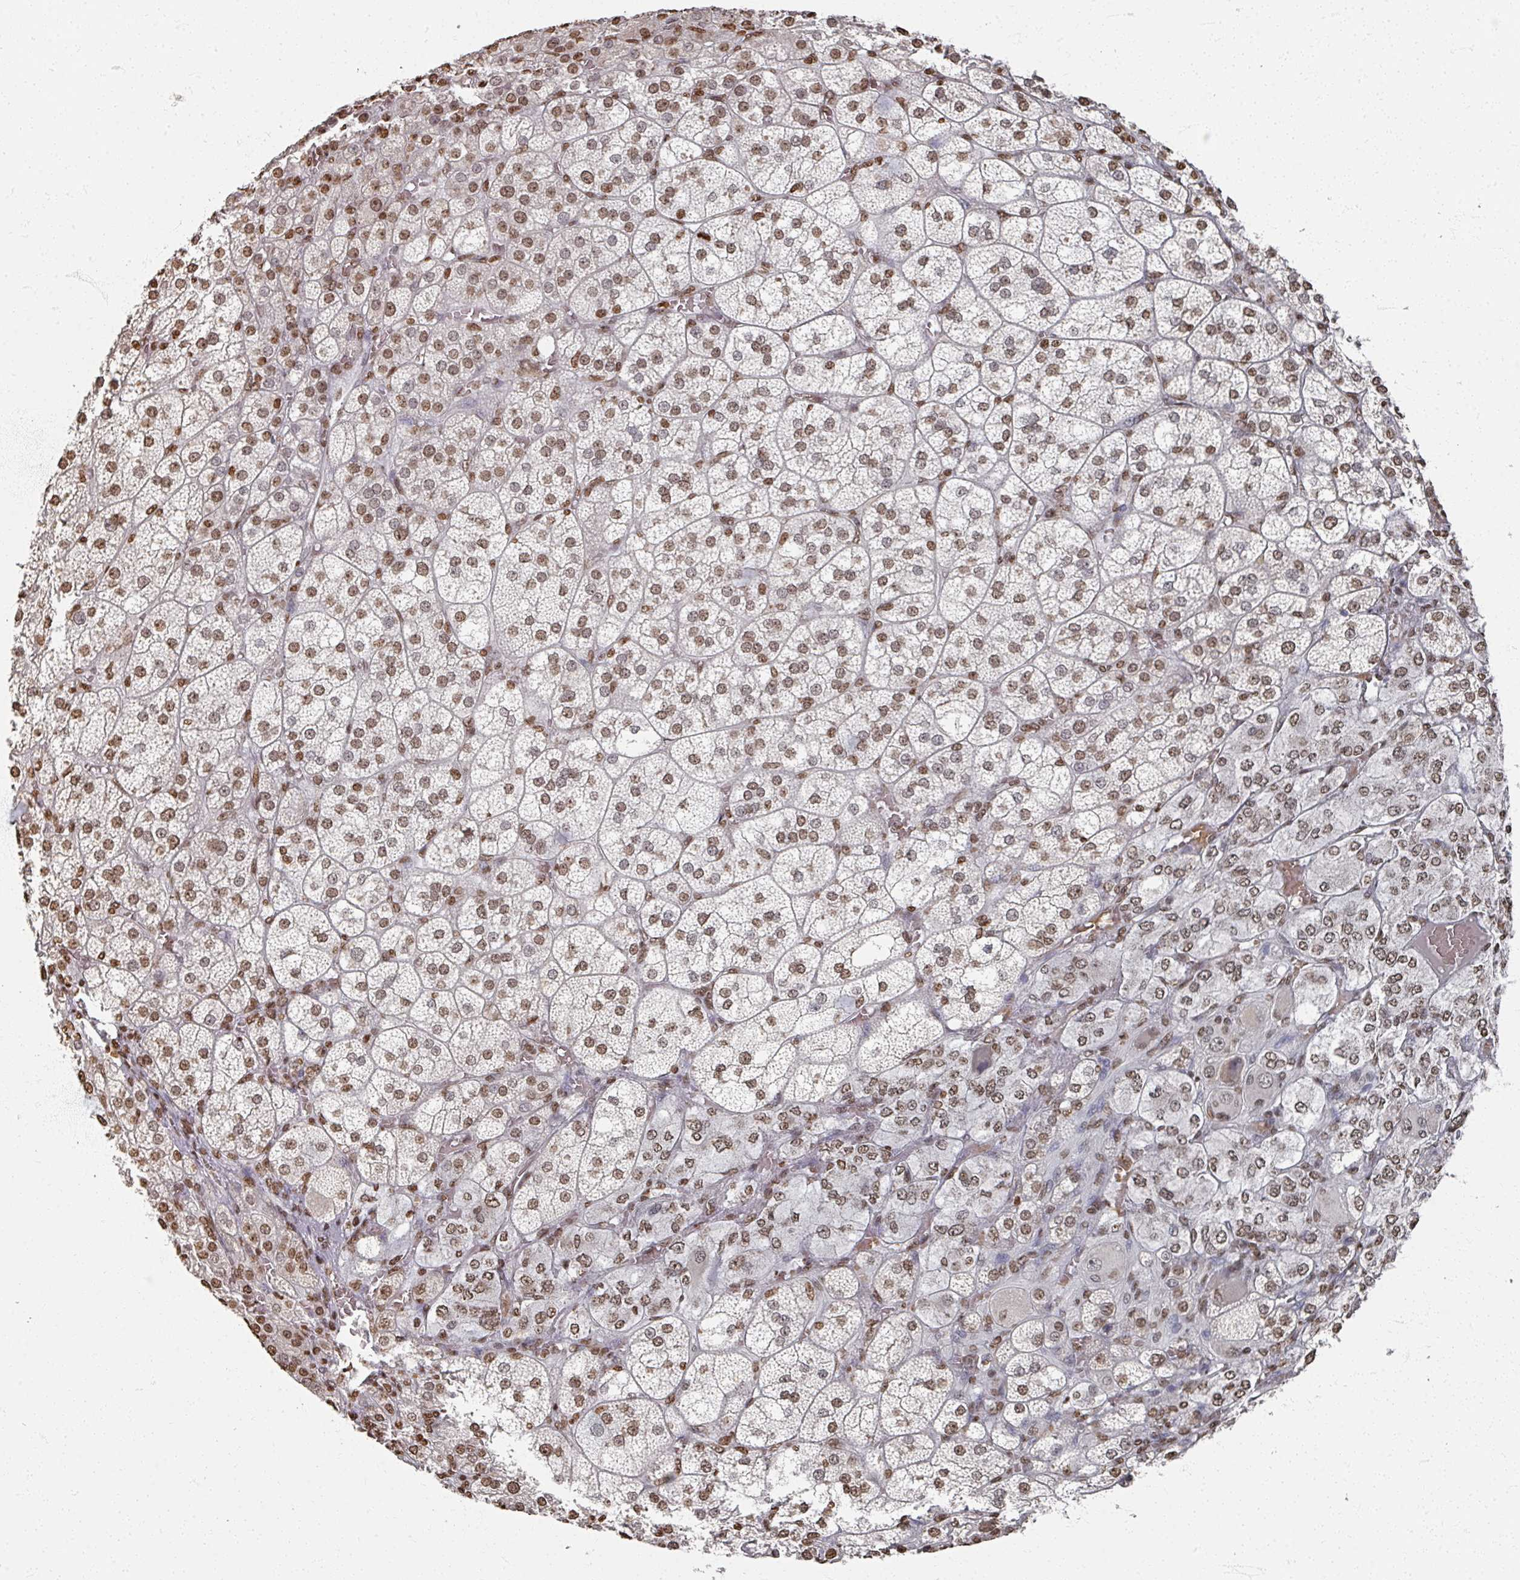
{"staining": {"intensity": "moderate", "quantity": ">75%", "location": "nuclear"}, "tissue": "adrenal gland", "cell_type": "Glandular cells", "image_type": "normal", "snomed": [{"axis": "morphology", "description": "Normal tissue, NOS"}, {"axis": "topography", "description": "Adrenal gland"}], "caption": "Immunohistochemistry (IHC) of unremarkable human adrenal gland demonstrates medium levels of moderate nuclear positivity in about >75% of glandular cells. The staining was performed using DAB to visualize the protein expression in brown, while the nuclei were stained in blue with hematoxylin (Magnification: 20x).", "gene": "DCUN1D5", "patient": {"sex": "female", "age": 60}}